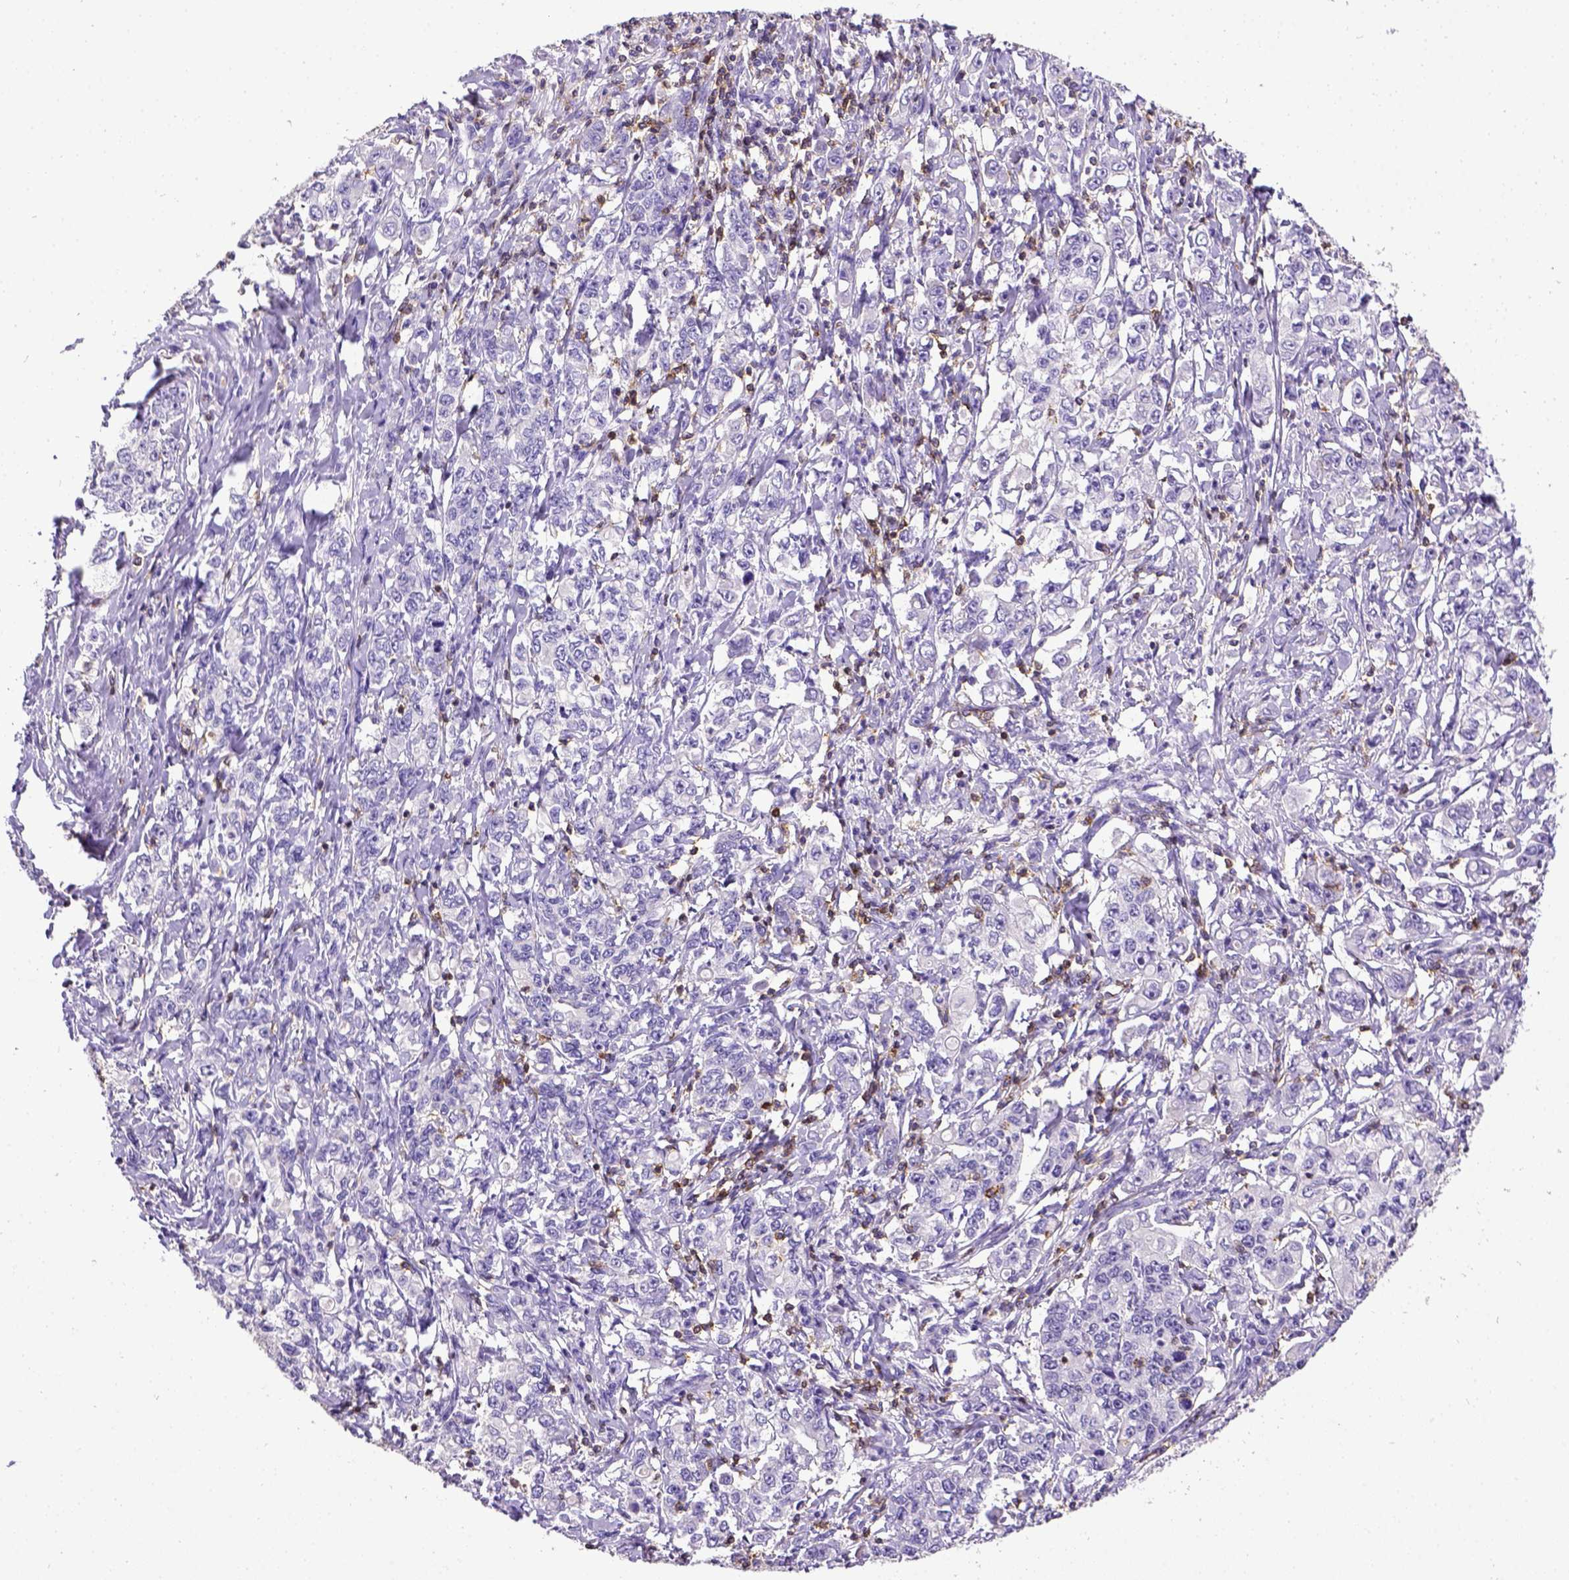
{"staining": {"intensity": "negative", "quantity": "none", "location": "none"}, "tissue": "stomach cancer", "cell_type": "Tumor cells", "image_type": "cancer", "snomed": [{"axis": "morphology", "description": "Adenocarcinoma, NOS"}, {"axis": "topography", "description": "Stomach, lower"}], "caption": "IHC image of adenocarcinoma (stomach) stained for a protein (brown), which exhibits no staining in tumor cells.", "gene": "CD3E", "patient": {"sex": "female", "age": 72}}